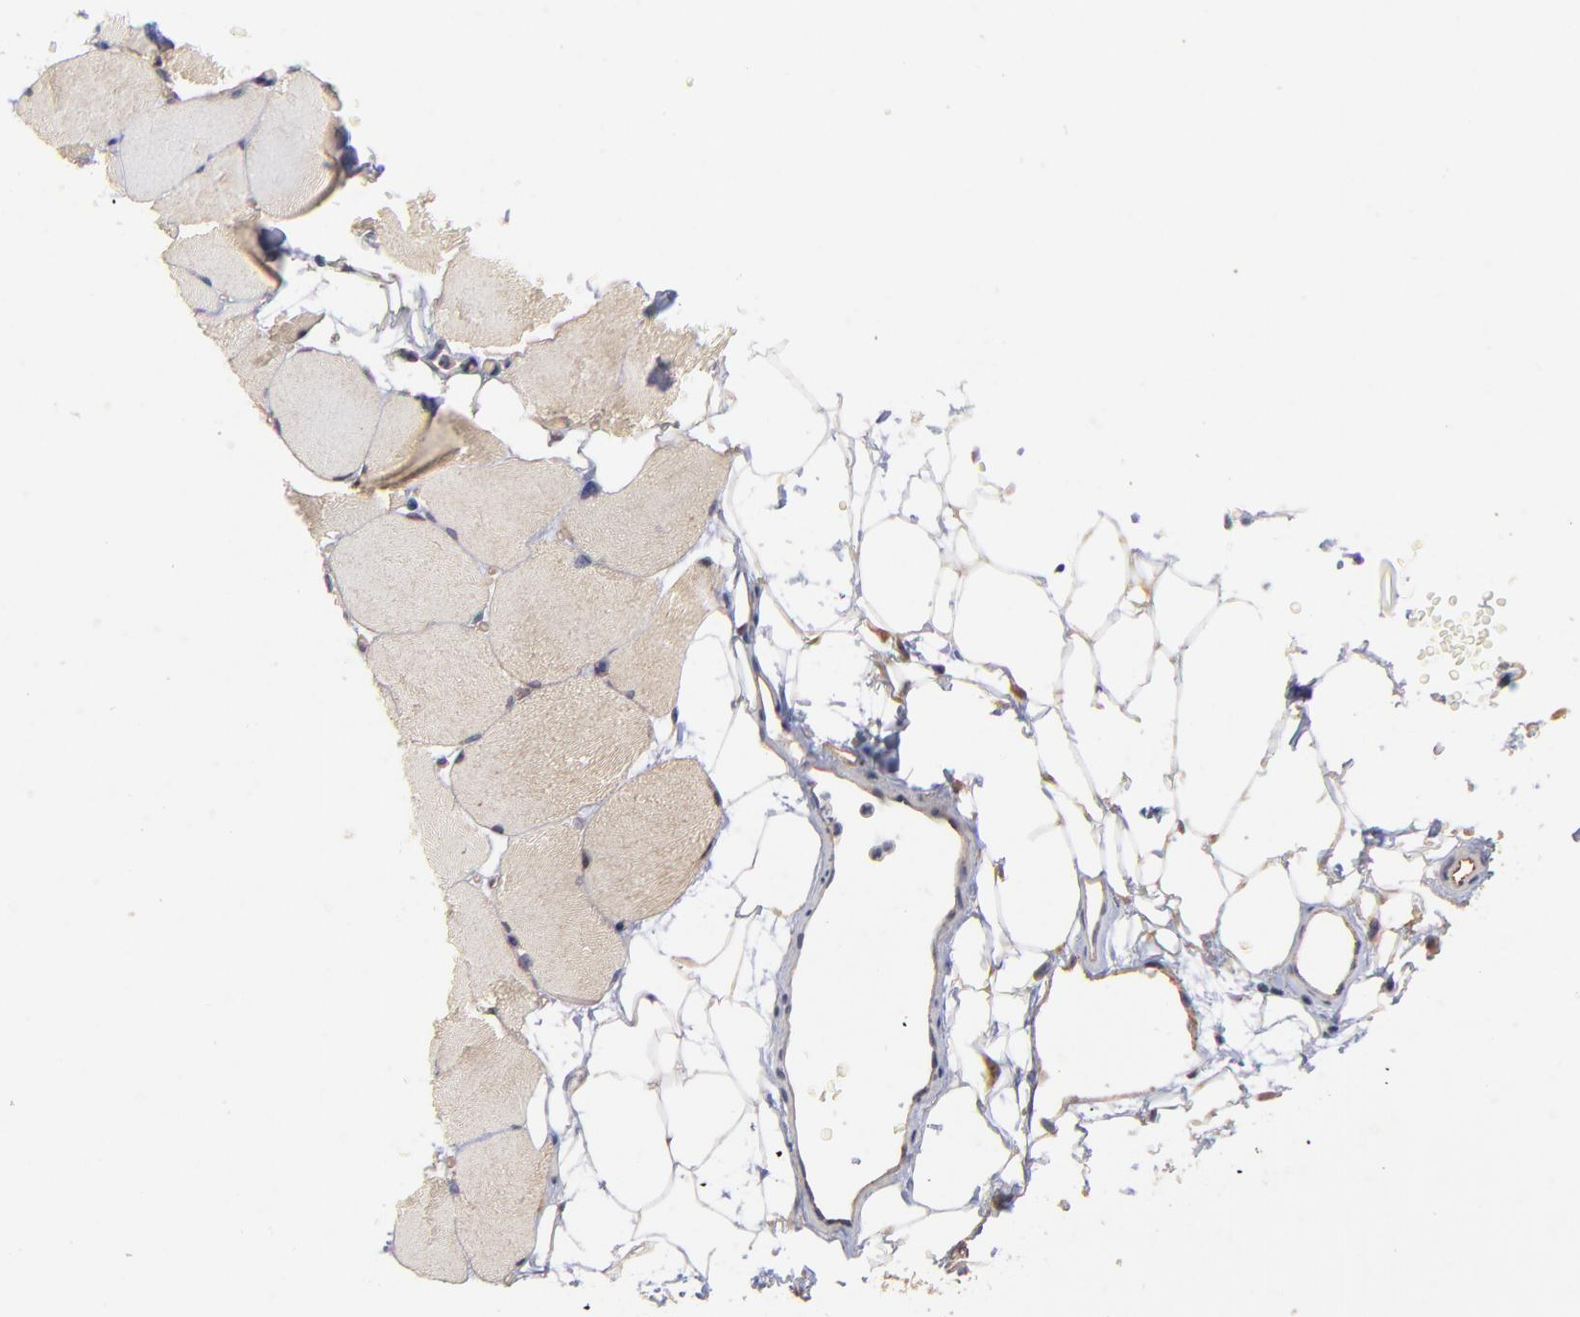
{"staining": {"intensity": "moderate", "quantity": "25%-75%", "location": "cytoplasmic/membranous"}, "tissue": "skeletal muscle", "cell_type": "Myocytes", "image_type": "normal", "snomed": [{"axis": "morphology", "description": "Normal tissue, NOS"}, {"axis": "topography", "description": "Skeletal muscle"}, {"axis": "topography", "description": "Parathyroid gland"}], "caption": "About 25%-75% of myocytes in benign skeletal muscle exhibit moderate cytoplasmic/membranous protein staining as visualized by brown immunohistochemical staining.", "gene": "STAP2", "patient": {"sex": "female", "age": 37}}